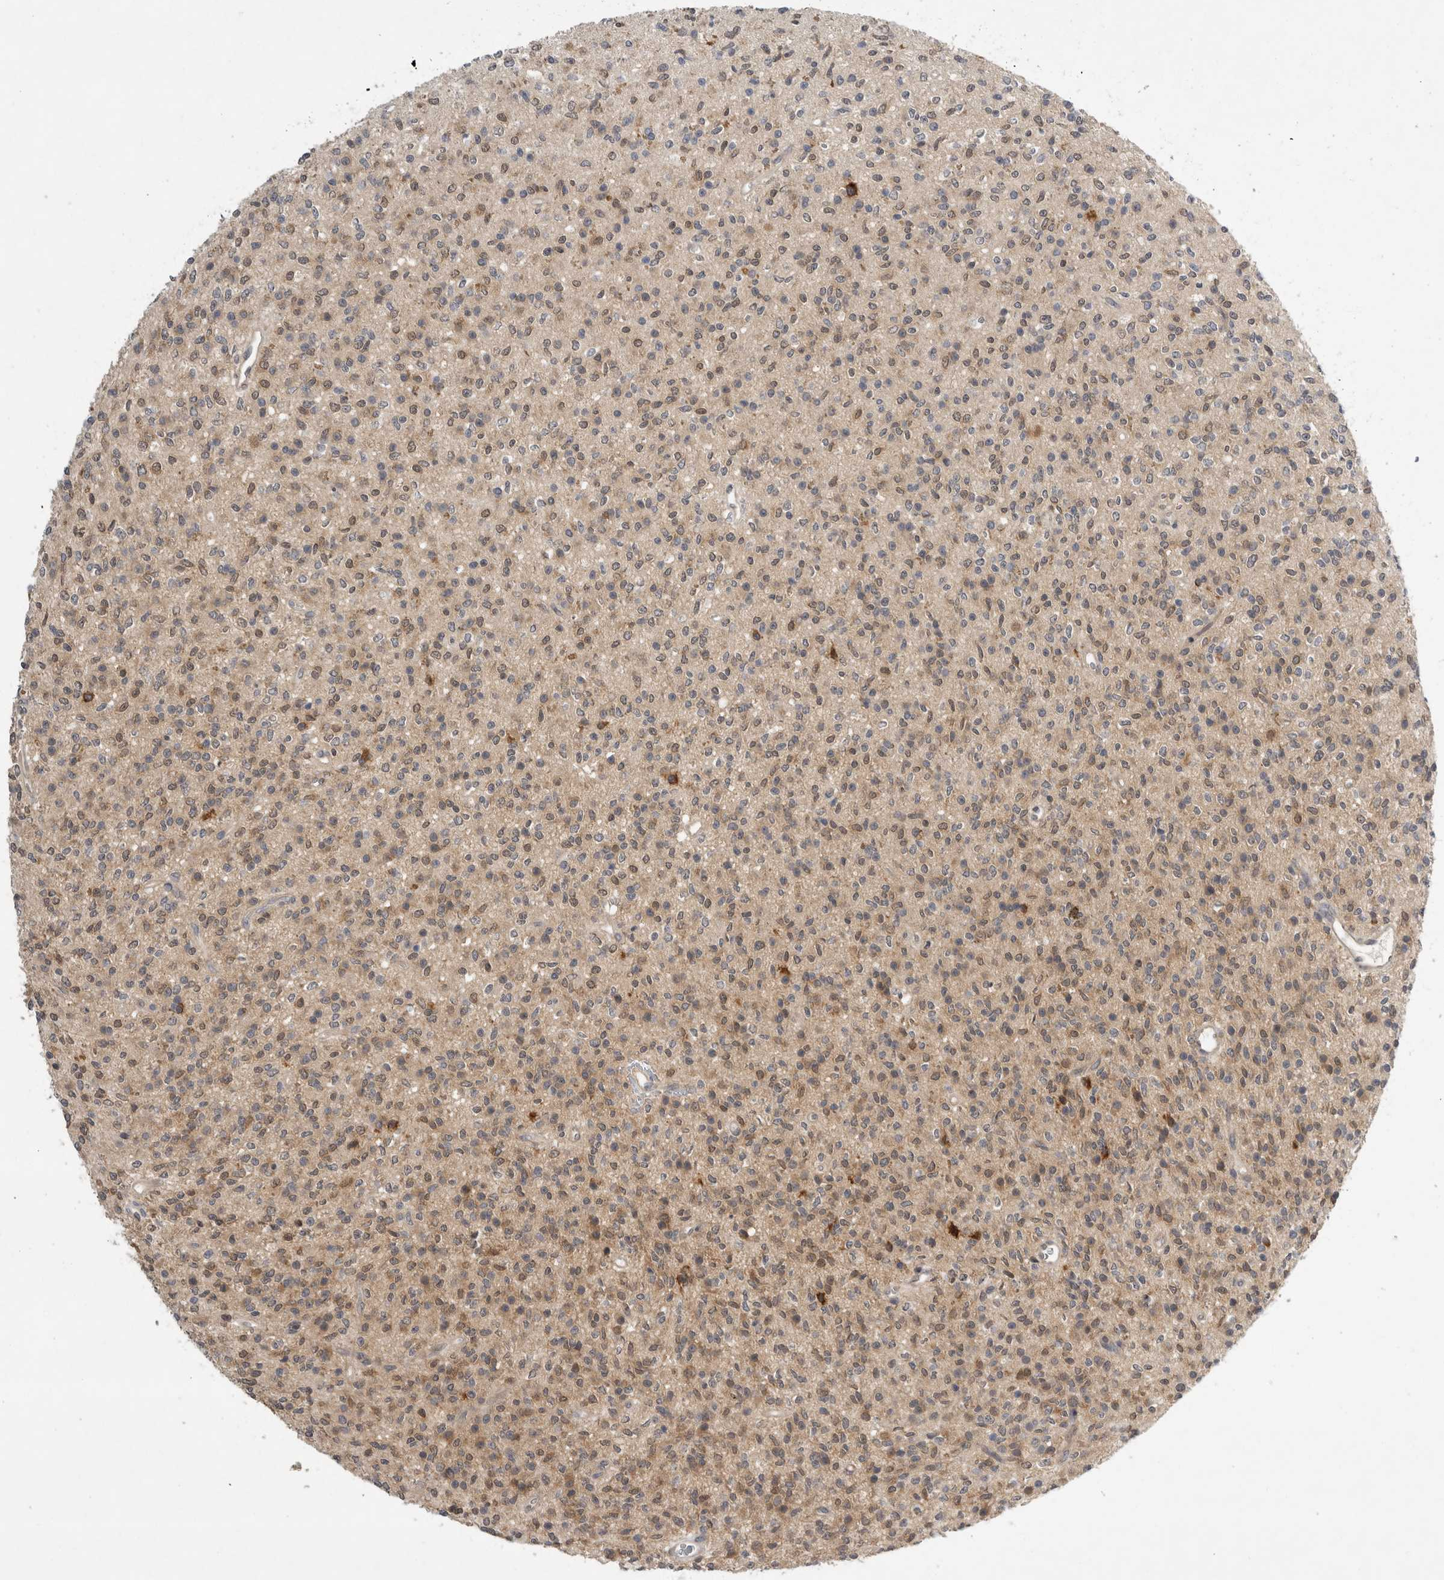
{"staining": {"intensity": "moderate", "quantity": "25%-75%", "location": "cytoplasmic/membranous"}, "tissue": "glioma", "cell_type": "Tumor cells", "image_type": "cancer", "snomed": [{"axis": "morphology", "description": "Glioma, malignant, High grade"}, {"axis": "topography", "description": "Brain"}], "caption": "This histopathology image shows immunohistochemistry (IHC) staining of human glioma, with medium moderate cytoplasmic/membranous expression in approximately 25%-75% of tumor cells.", "gene": "AASDHPPT", "patient": {"sex": "male", "age": 34}}